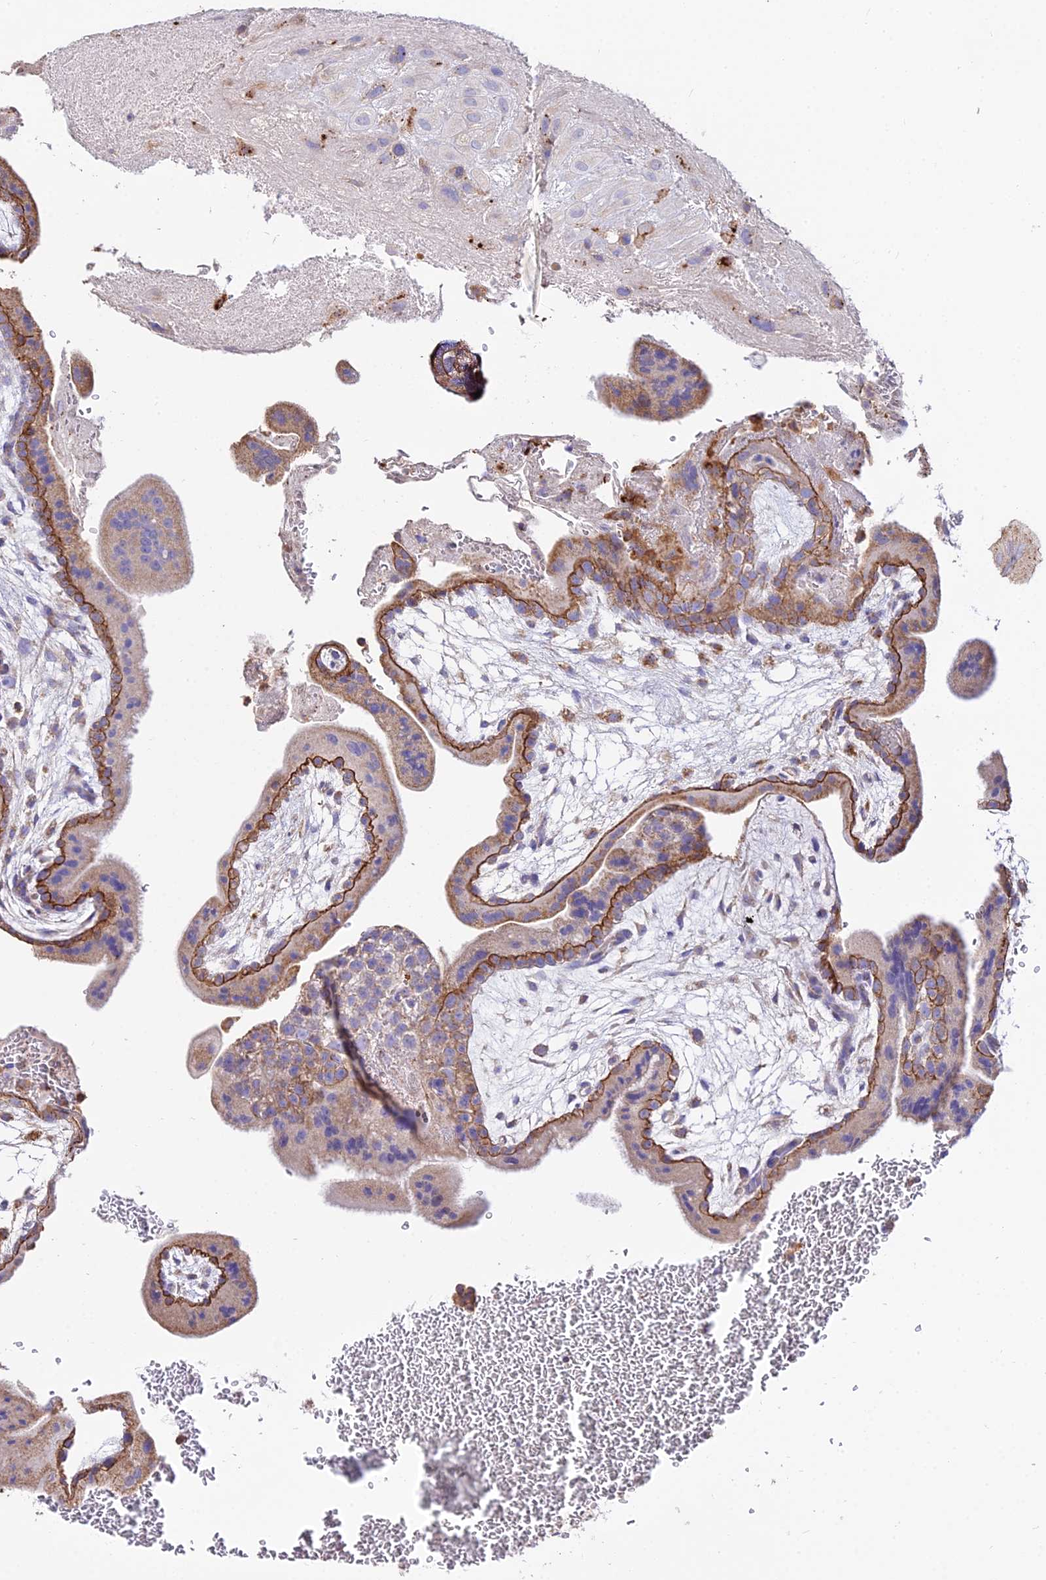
{"staining": {"intensity": "moderate", "quantity": ">75%", "location": "cytoplasmic/membranous"}, "tissue": "placenta", "cell_type": "Decidual cells", "image_type": "normal", "snomed": [{"axis": "morphology", "description": "Normal tissue, NOS"}, {"axis": "topography", "description": "Placenta"}], "caption": "Protein expression analysis of normal placenta demonstrates moderate cytoplasmic/membranous positivity in approximately >75% of decidual cells. The staining was performed using DAB to visualize the protein expression in brown, while the nuclei were stained in blue with hematoxylin (Magnification: 20x).", "gene": "PNLIPRP3", "patient": {"sex": "female", "age": 35}}